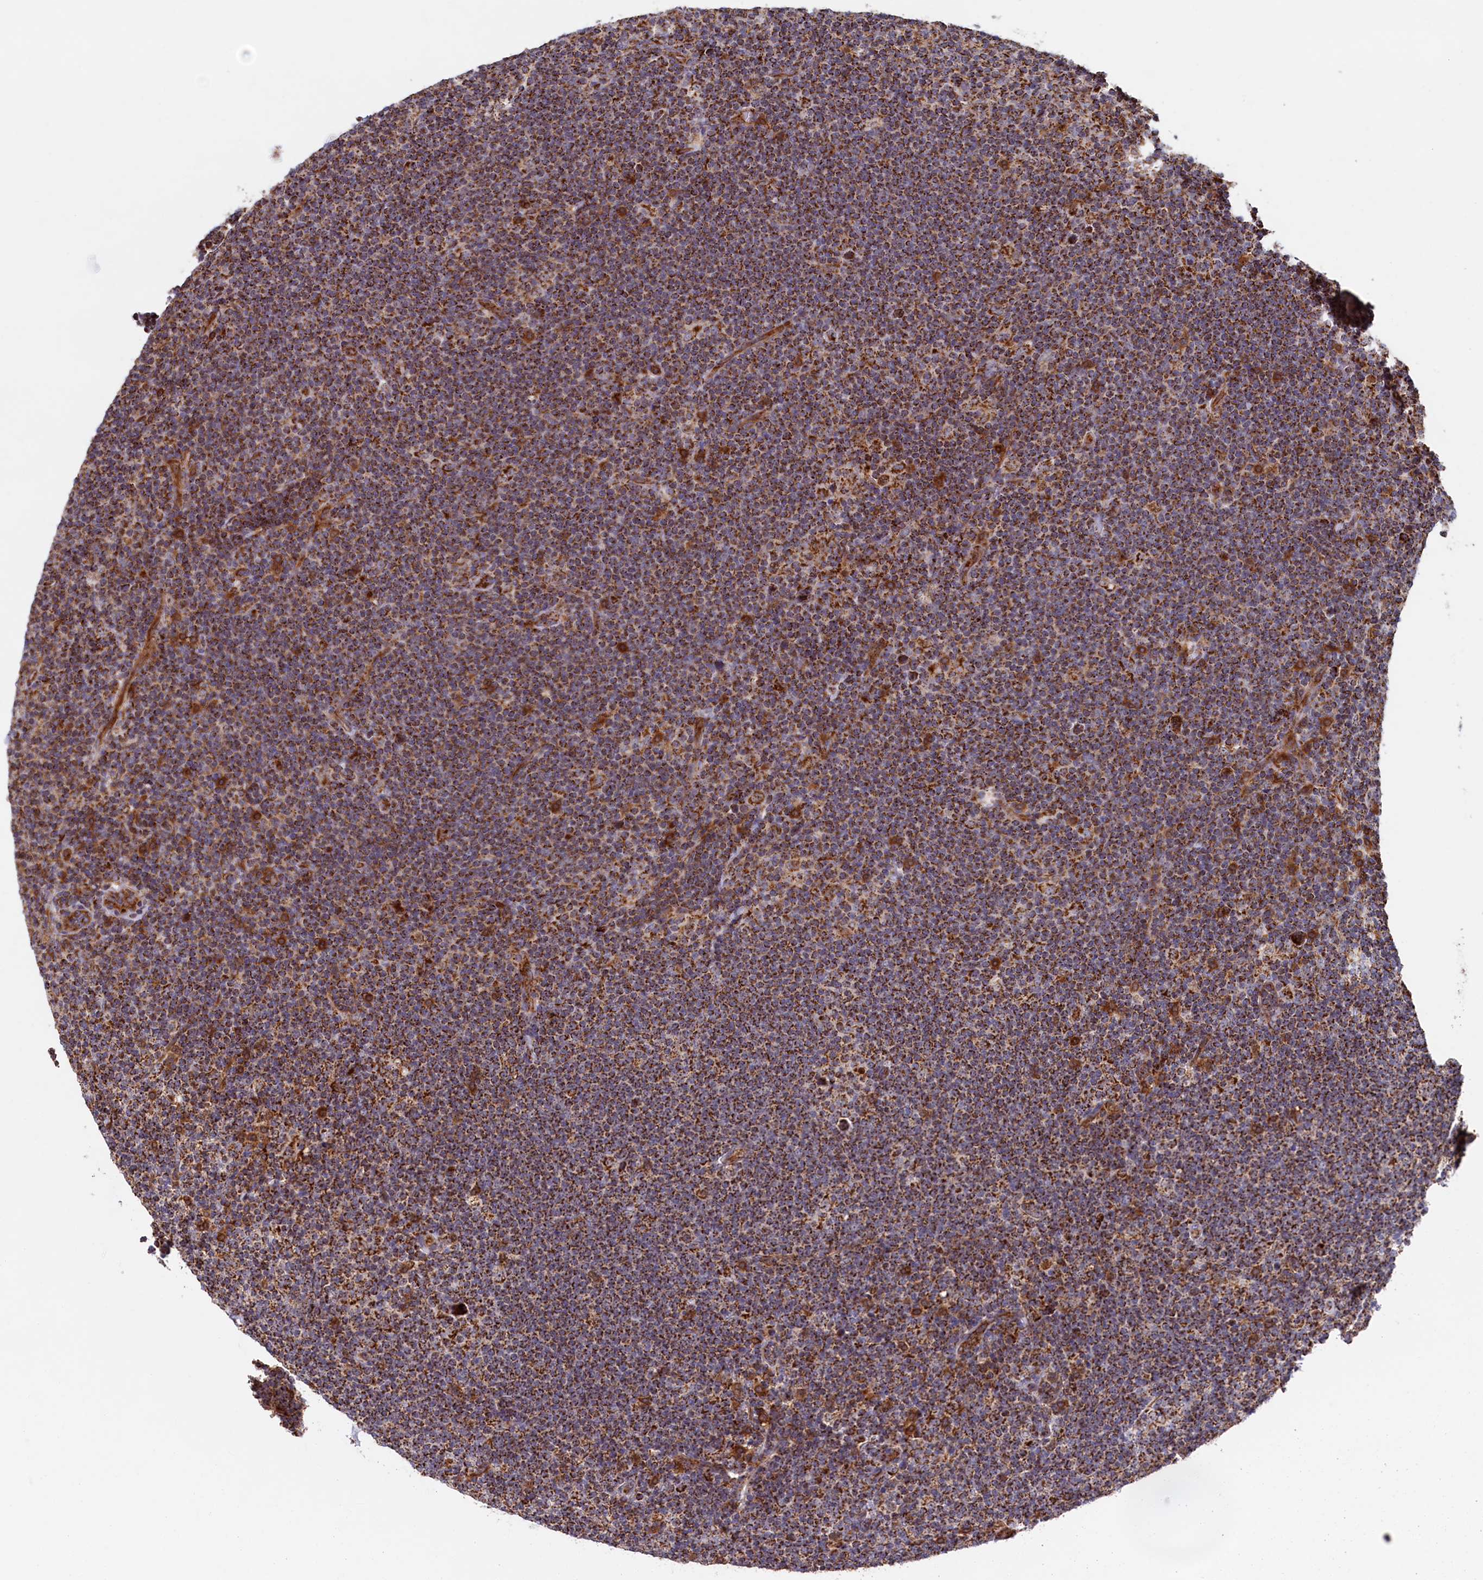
{"staining": {"intensity": "moderate", "quantity": "<25%", "location": "cytoplasmic/membranous"}, "tissue": "lymphoma", "cell_type": "Tumor cells", "image_type": "cancer", "snomed": [{"axis": "morphology", "description": "Hodgkin's disease, NOS"}, {"axis": "topography", "description": "Lymph node"}], "caption": "The image exhibits staining of lymphoma, revealing moderate cytoplasmic/membranous protein staining (brown color) within tumor cells.", "gene": "UBE3B", "patient": {"sex": "female", "age": 57}}